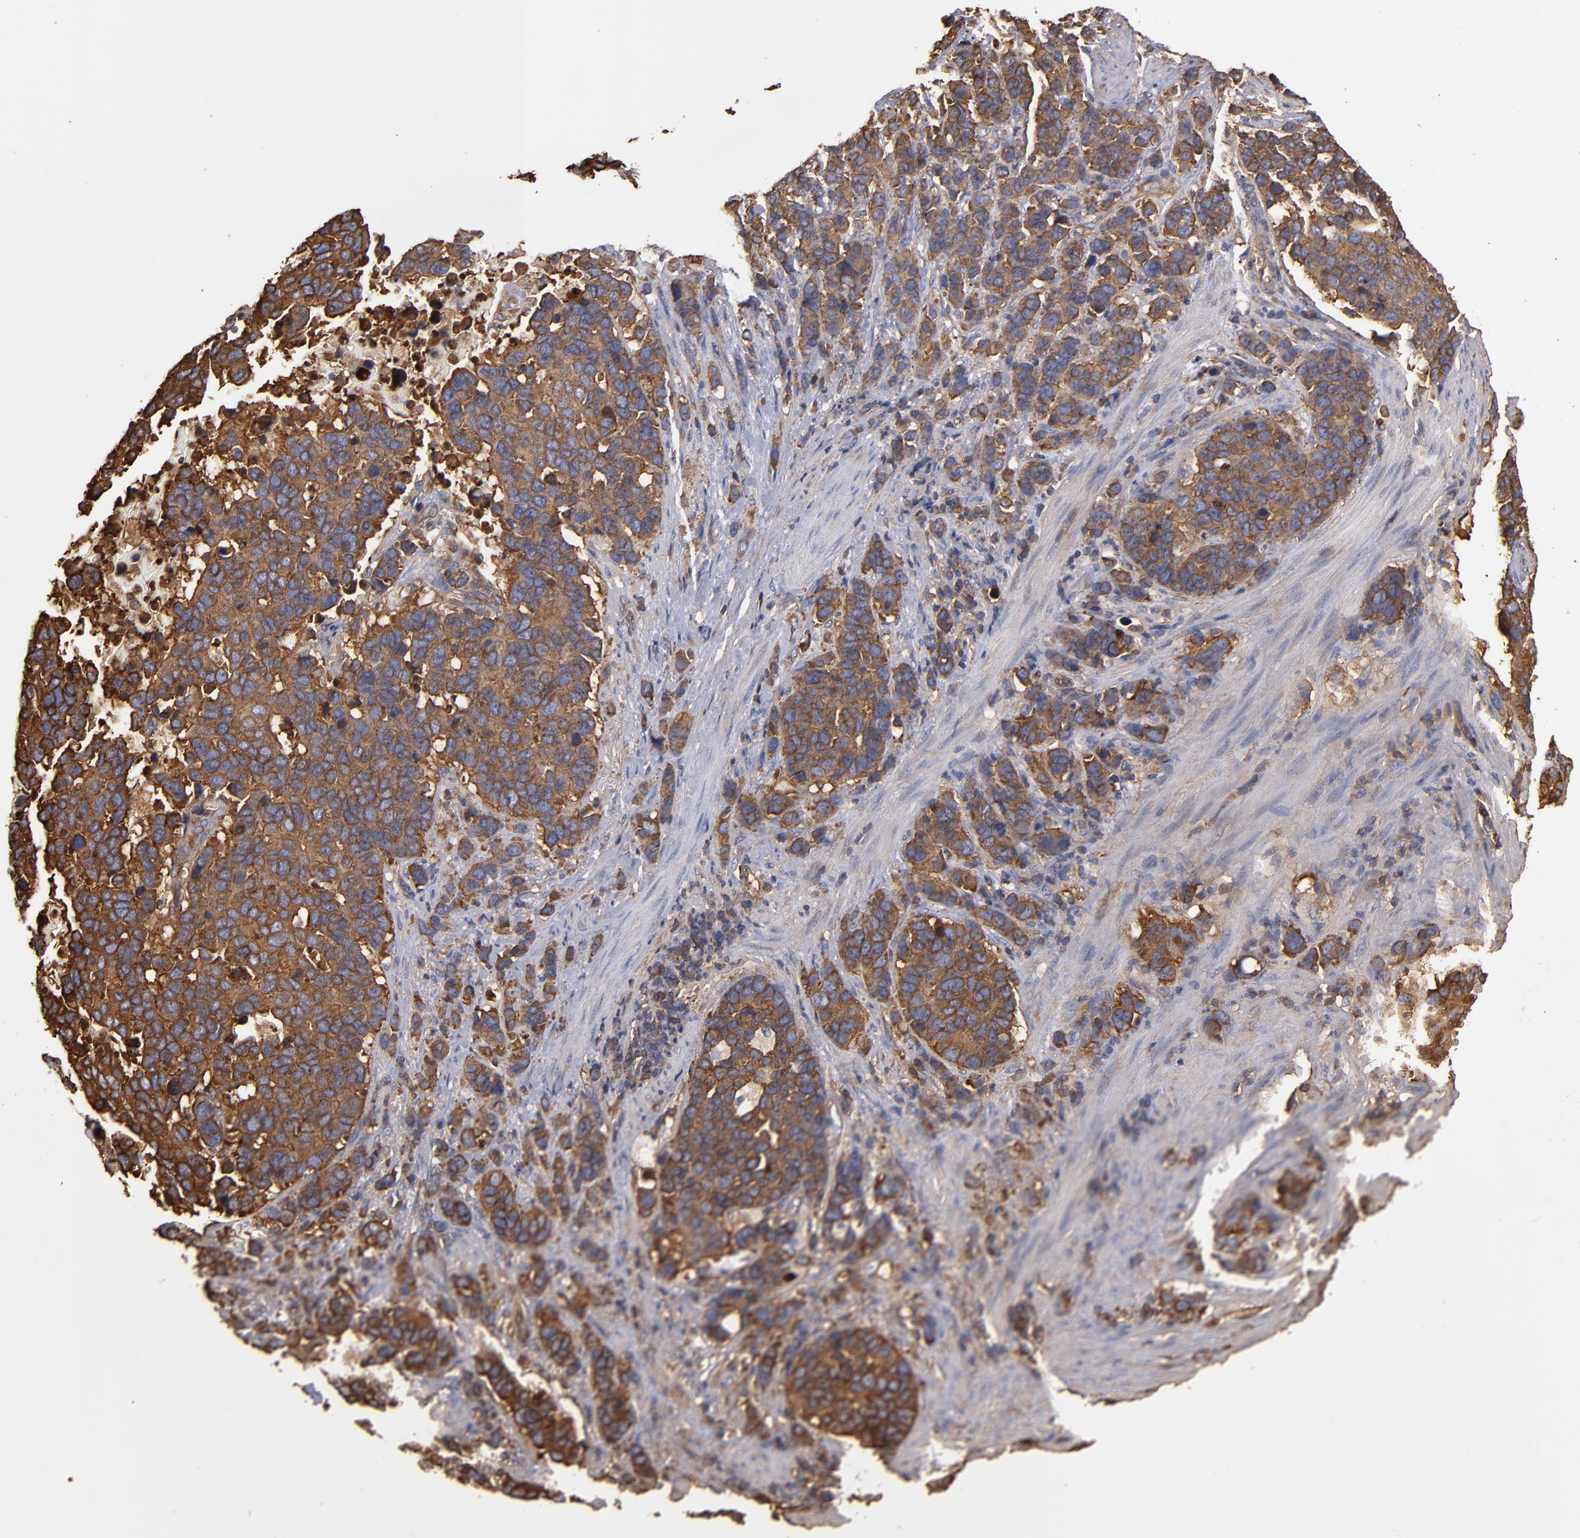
{"staining": {"intensity": "moderate", "quantity": ">75%", "location": "cytoplasmic/membranous"}, "tissue": "stomach cancer", "cell_type": "Tumor cells", "image_type": "cancer", "snomed": [{"axis": "morphology", "description": "Adenocarcinoma, NOS"}, {"axis": "topography", "description": "Stomach, upper"}], "caption": "Immunohistochemical staining of human stomach adenocarcinoma shows medium levels of moderate cytoplasmic/membranous expression in approximately >75% of tumor cells. Immunohistochemistry (ihc) stains the protein in brown and the nuclei are stained blue.", "gene": "ACTN4", "patient": {"sex": "male", "age": 71}}